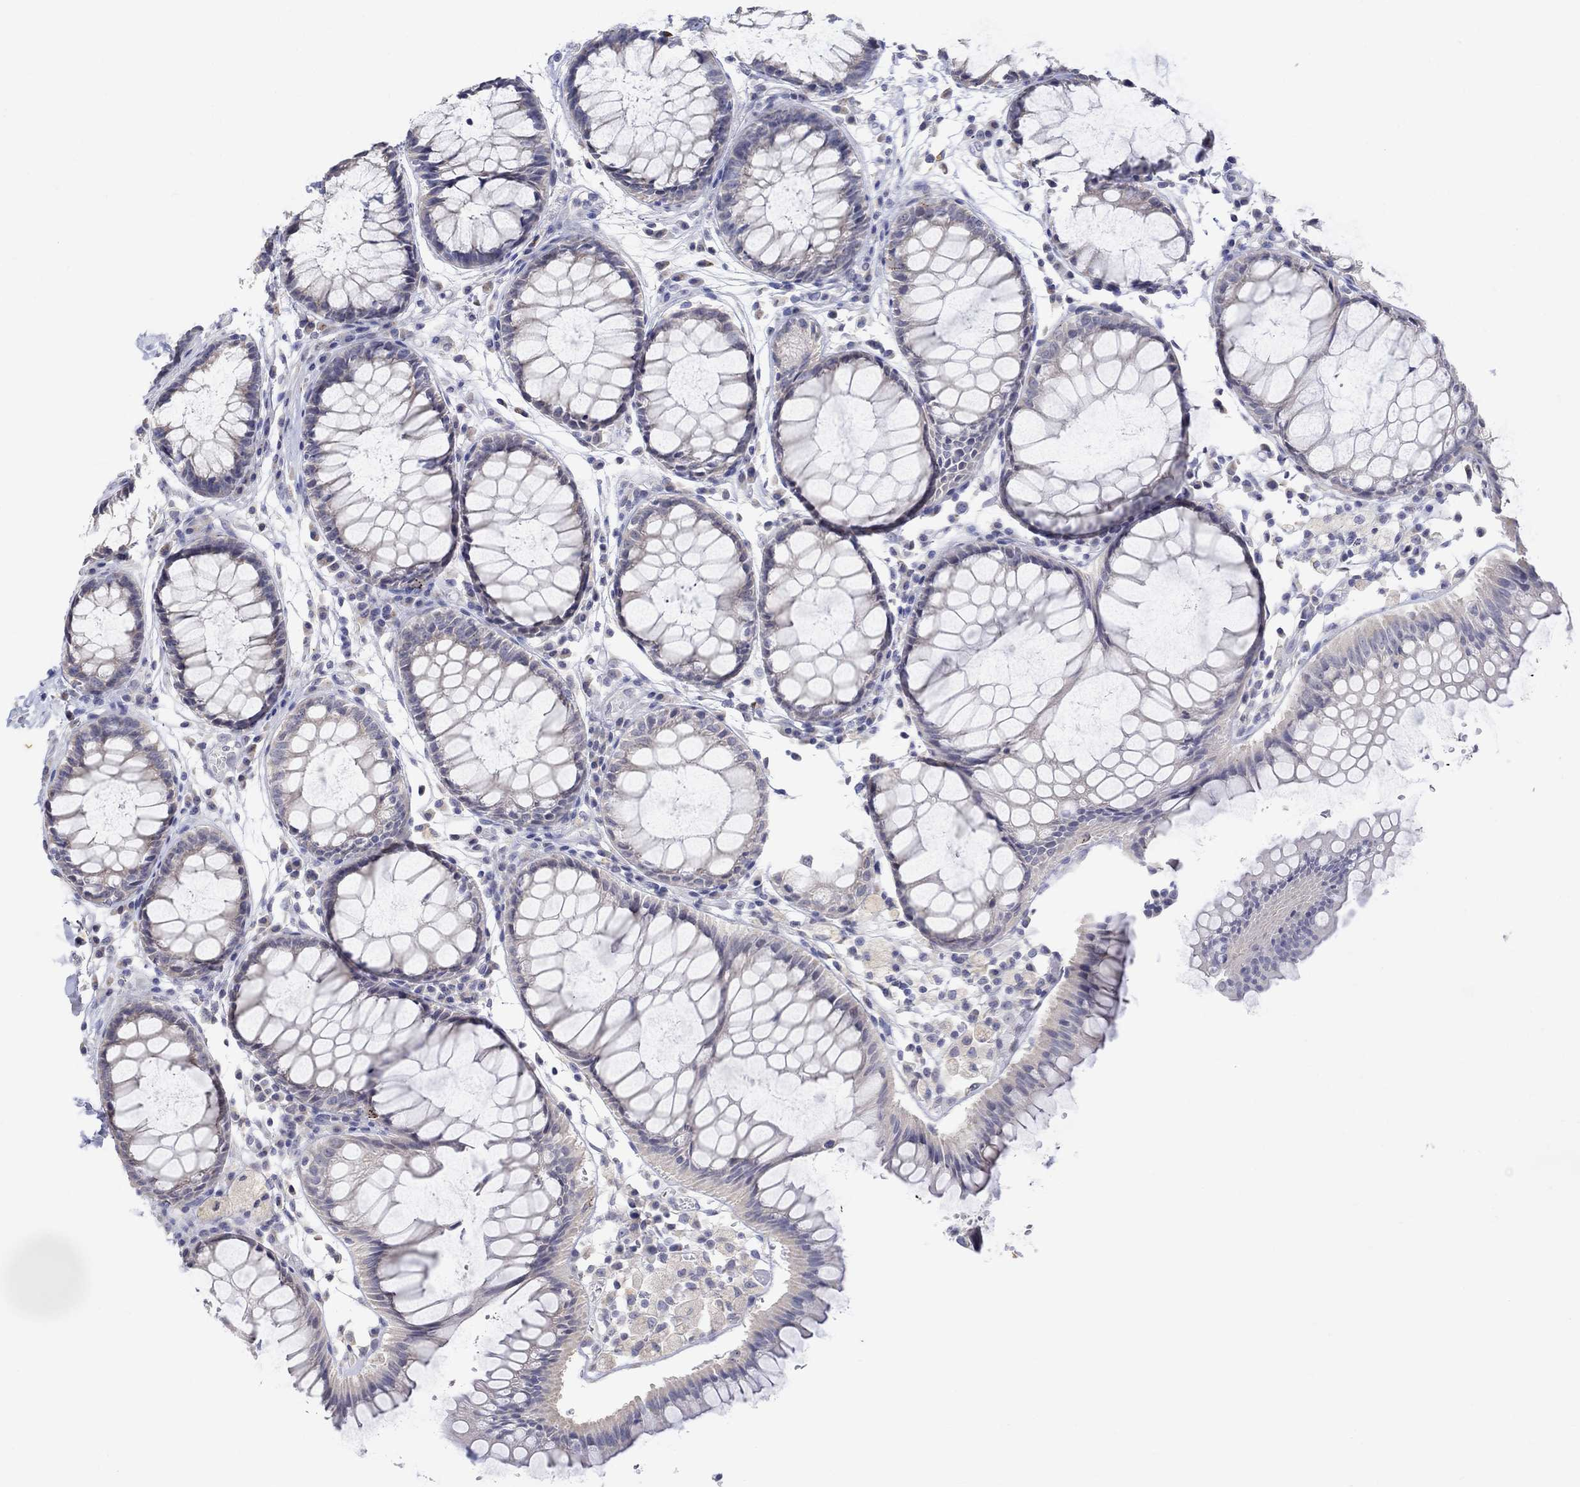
{"staining": {"intensity": "negative", "quantity": "none", "location": "none"}, "tissue": "rectum", "cell_type": "Glandular cells", "image_type": "normal", "snomed": [{"axis": "morphology", "description": "Normal tissue, NOS"}, {"axis": "topography", "description": "Rectum"}], "caption": "IHC micrograph of normal rectum: human rectum stained with DAB demonstrates no significant protein expression in glandular cells. Brightfield microscopy of IHC stained with DAB (brown) and hematoxylin (blue), captured at high magnification.", "gene": "FNDC5", "patient": {"sex": "female", "age": 68}}